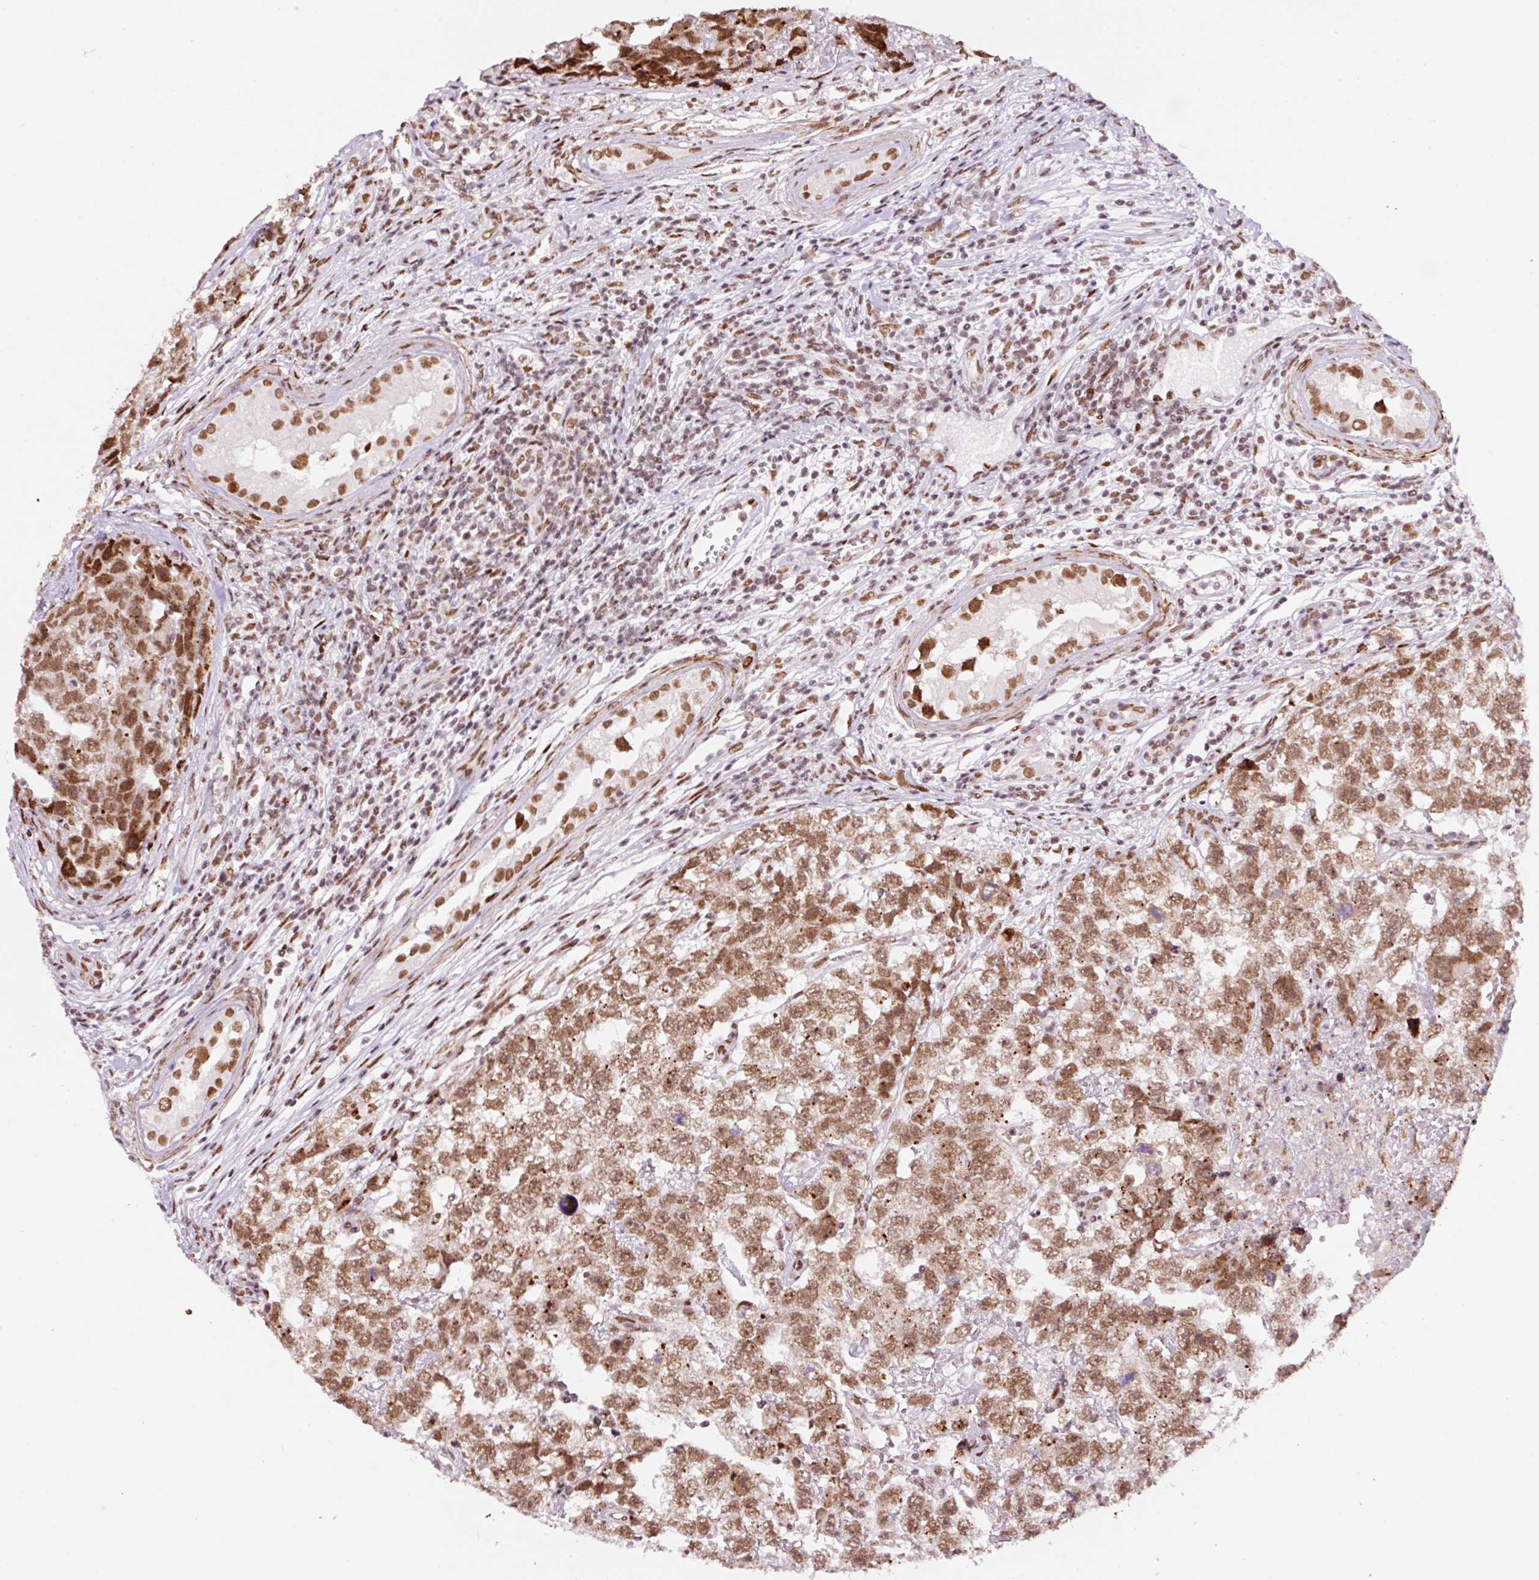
{"staining": {"intensity": "moderate", "quantity": ">75%", "location": "nuclear"}, "tissue": "testis cancer", "cell_type": "Tumor cells", "image_type": "cancer", "snomed": [{"axis": "morphology", "description": "Carcinoma, Embryonal, NOS"}, {"axis": "topography", "description": "Testis"}], "caption": "Immunohistochemical staining of human testis embryonal carcinoma exhibits moderate nuclear protein expression in about >75% of tumor cells.", "gene": "CCNL2", "patient": {"sex": "male", "age": 22}}